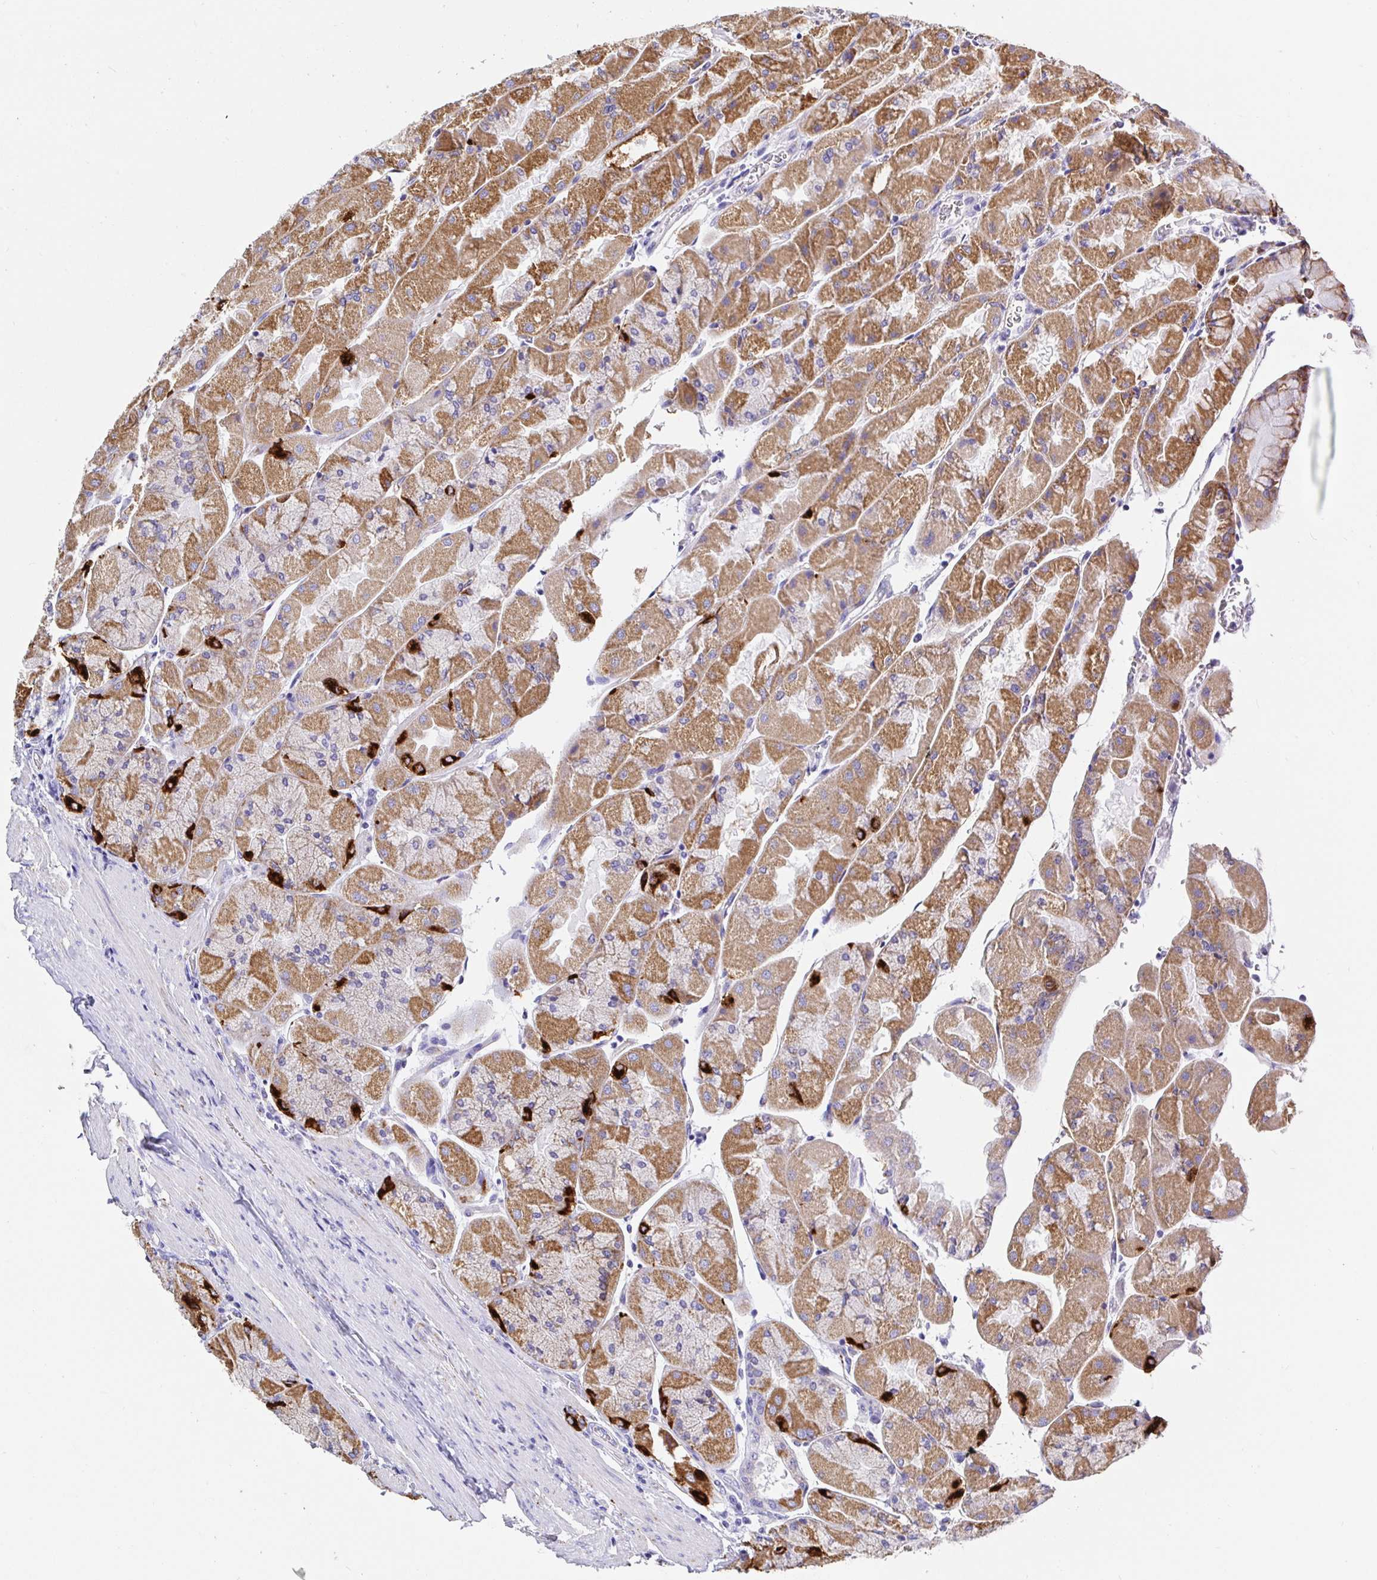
{"staining": {"intensity": "moderate", "quantity": ">75%", "location": "cytoplasmic/membranous"}, "tissue": "stomach", "cell_type": "Glandular cells", "image_type": "normal", "snomed": [{"axis": "morphology", "description": "Normal tissue, NOS"}, {"axis": "topography", "description": "Stomach"}], "caption": "There is medium levels of moderate cytoplasmic/membranous positivity in glandular cells of normal stomach, as demonstrated by immunohistochemical staining (brown color).", "gene": "MAOA", "patient": {"sex": "female", "age": 61}}